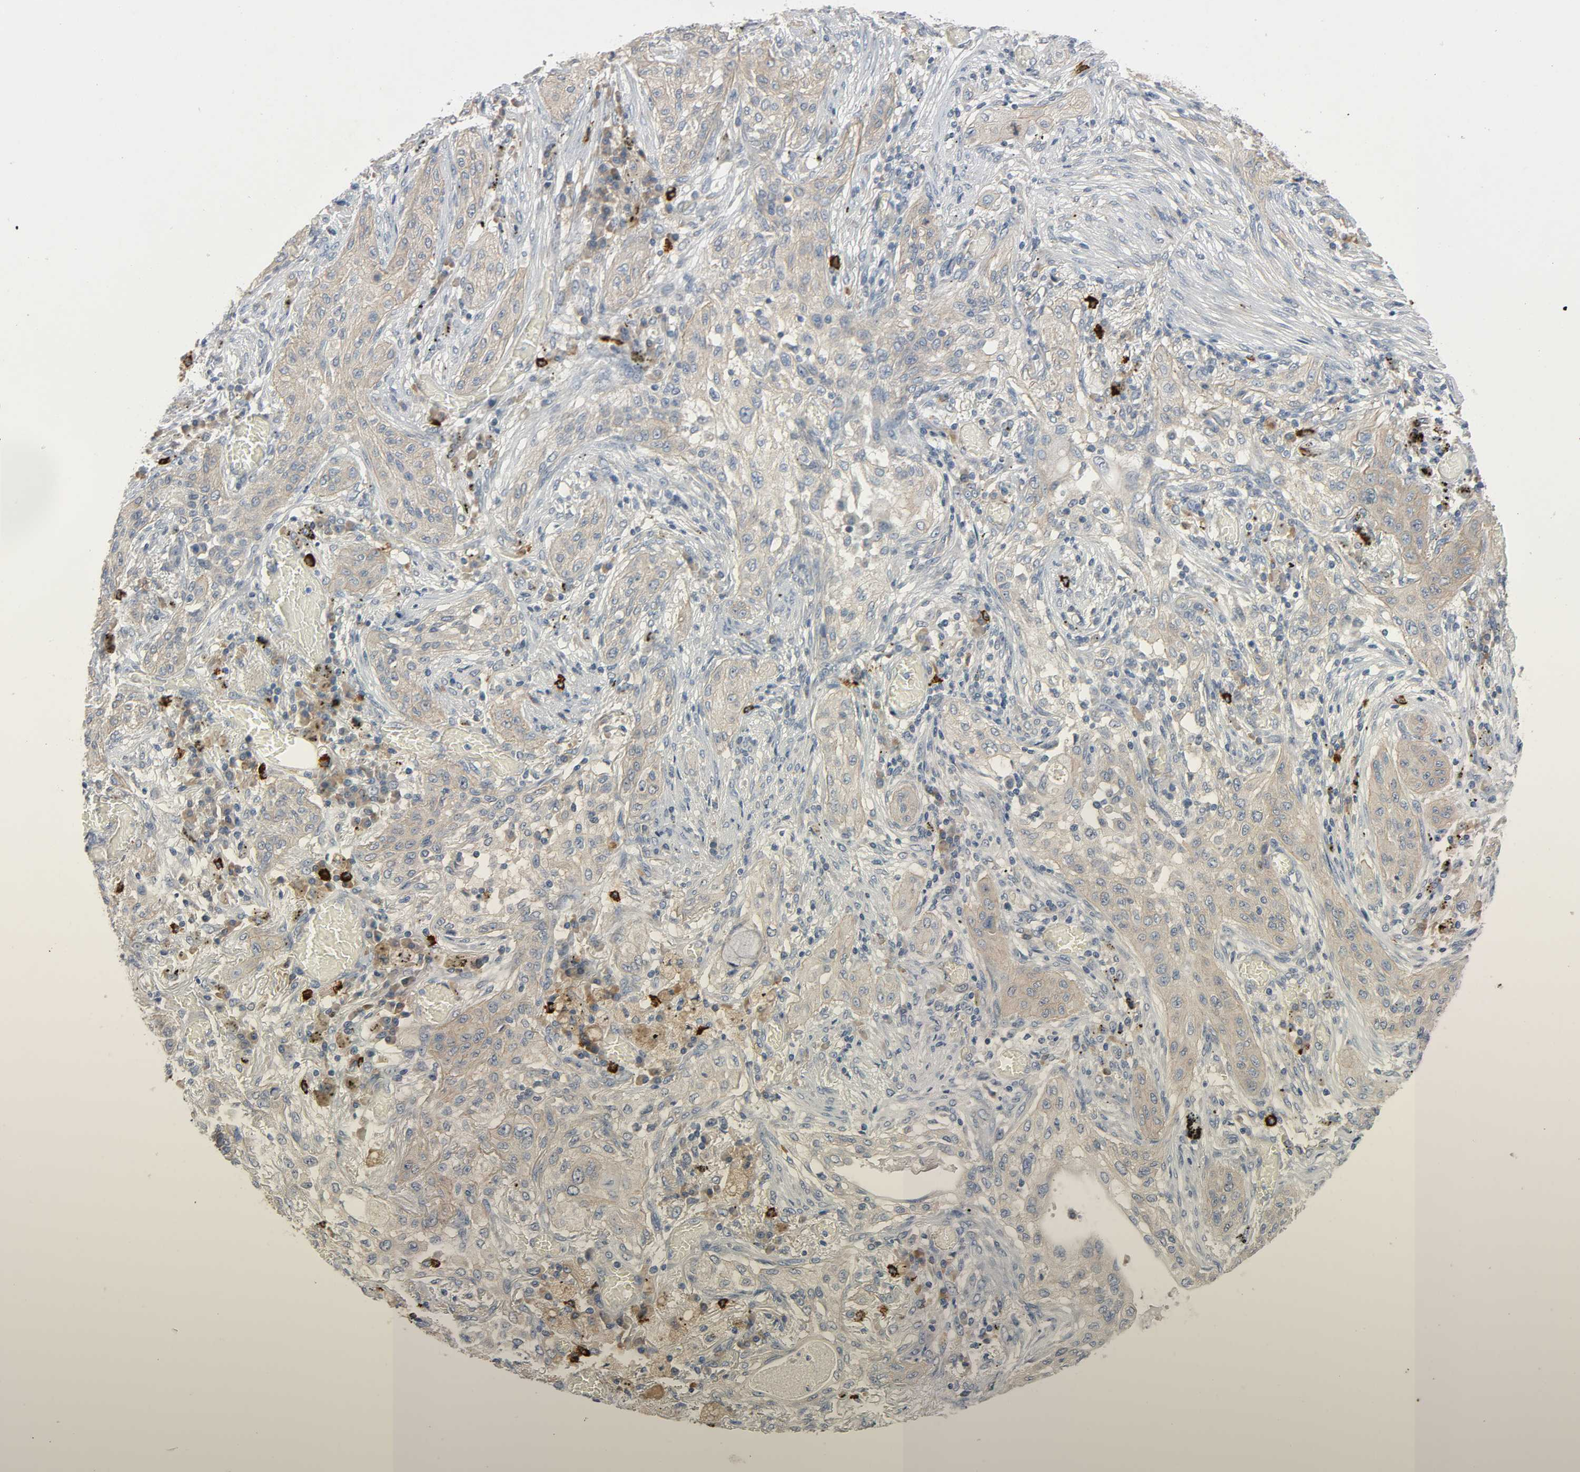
{"staining": {"intensity": "weak", "quantity": ">75%", "location": "cytoplasmic/membranous"}, "tissue": "lung cancer", "cell_type": "Tumor cells", "image_type": "cancer", "snomed": [{"axis": "morphology", "description": "Squamous cell carcinoma, NOS"}, {"axis": "topography", "description": "Lung"}], "caption": "Lung squamous cell carcinoma was stained to show a protein in brown. There is low levels of weak cytoplasmic/membranous staining in approximately >75% of tumor cells.", "gene": "LIMCH1", "patient": {"sex": "female", "age": 47}}